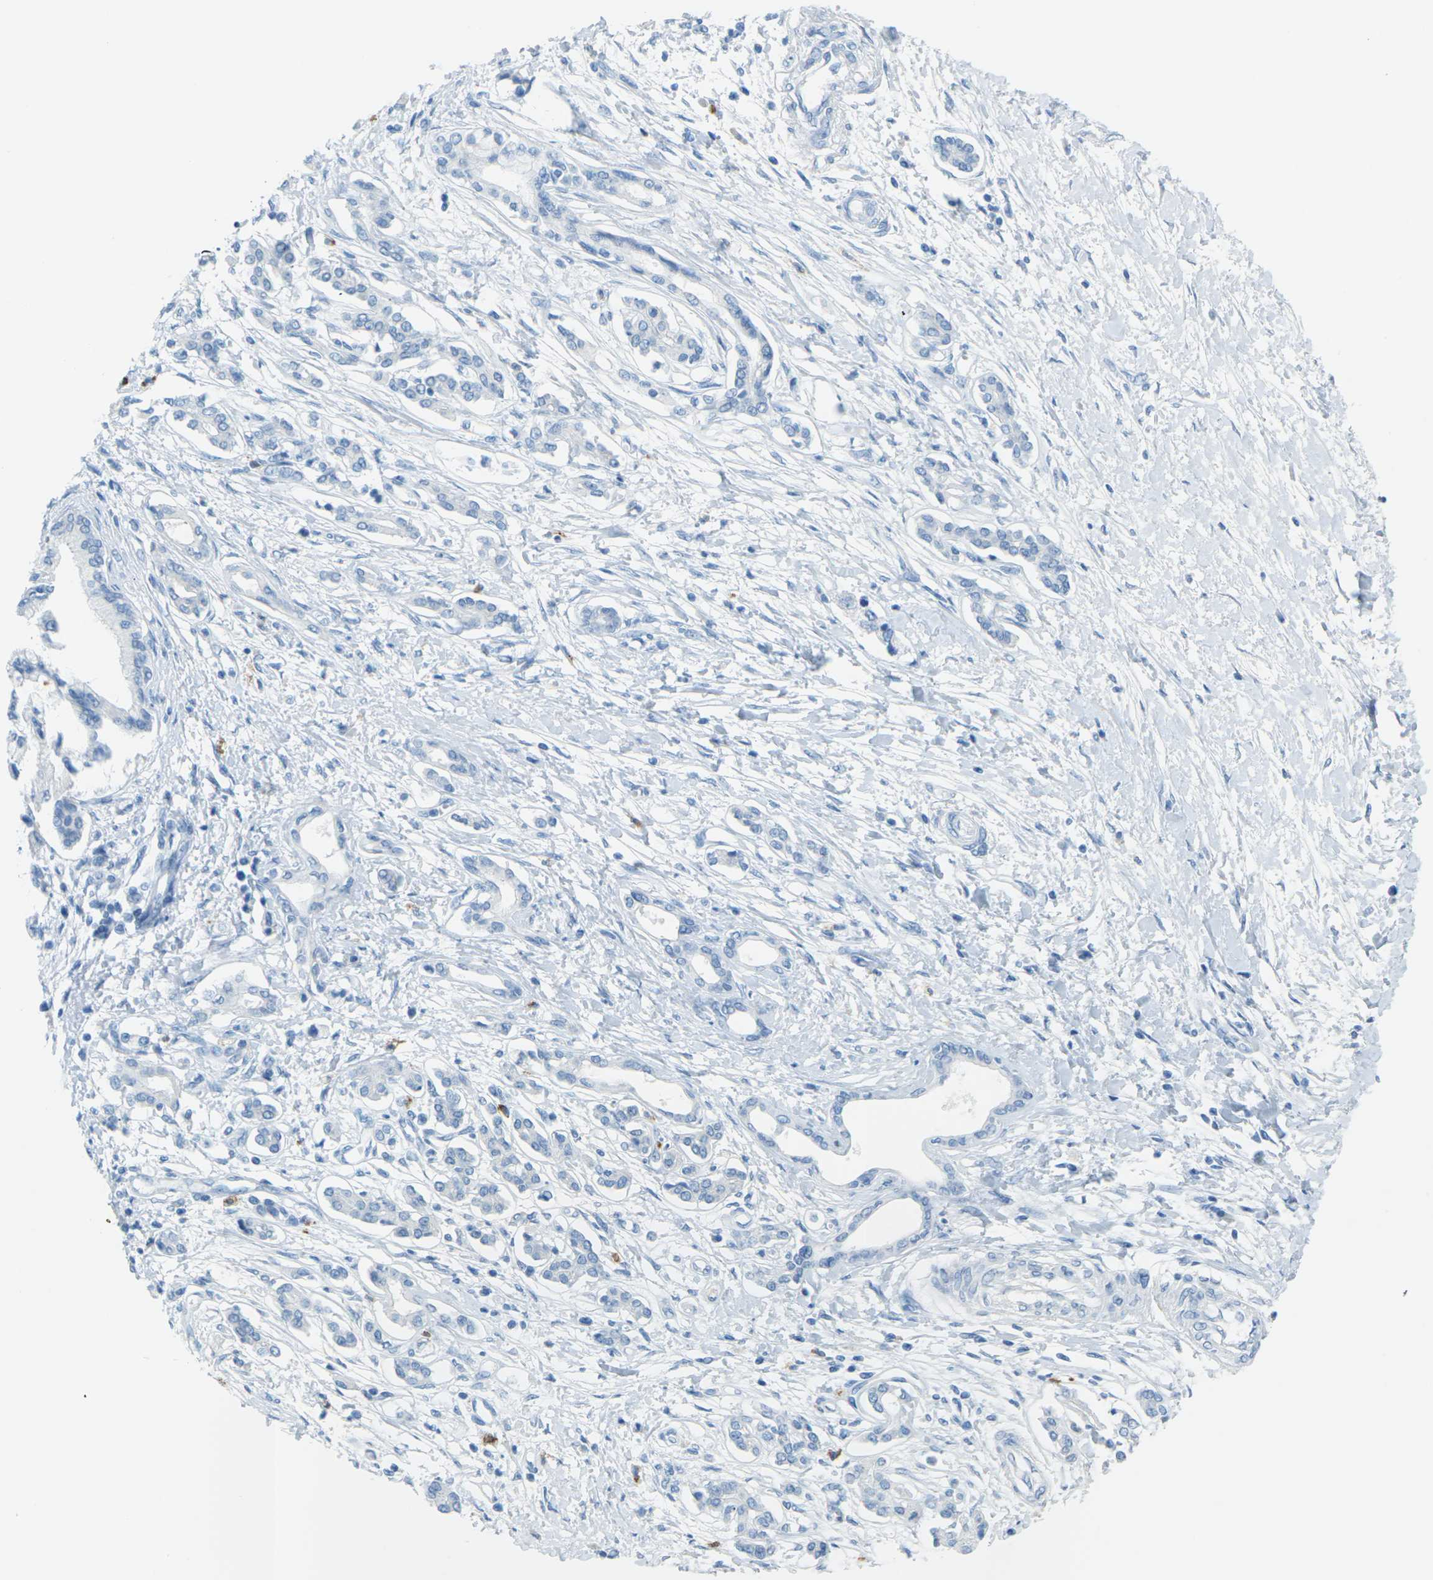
{"staining": {"intensity": "negative", "quantity": "none", "location": "none"}, "tissue": "pancreatic cancer", "cell_type": "Tumor cells", "image_type": "cancer", "snomed": [{"axis": "morphology", "description": "Adenocarcinoma, NOS"}, {"axis": "topography", "description": "Pancreas"}], "caption": "Immunohistochemistry micrograph of neoplastic tissue: human pancreatic cancer (adenocarcinoma) stained with DAB displays no significant protein positivity in tumor cells.", "gene": "CDH16", "patient": {"sex": "male", "age": 56}}